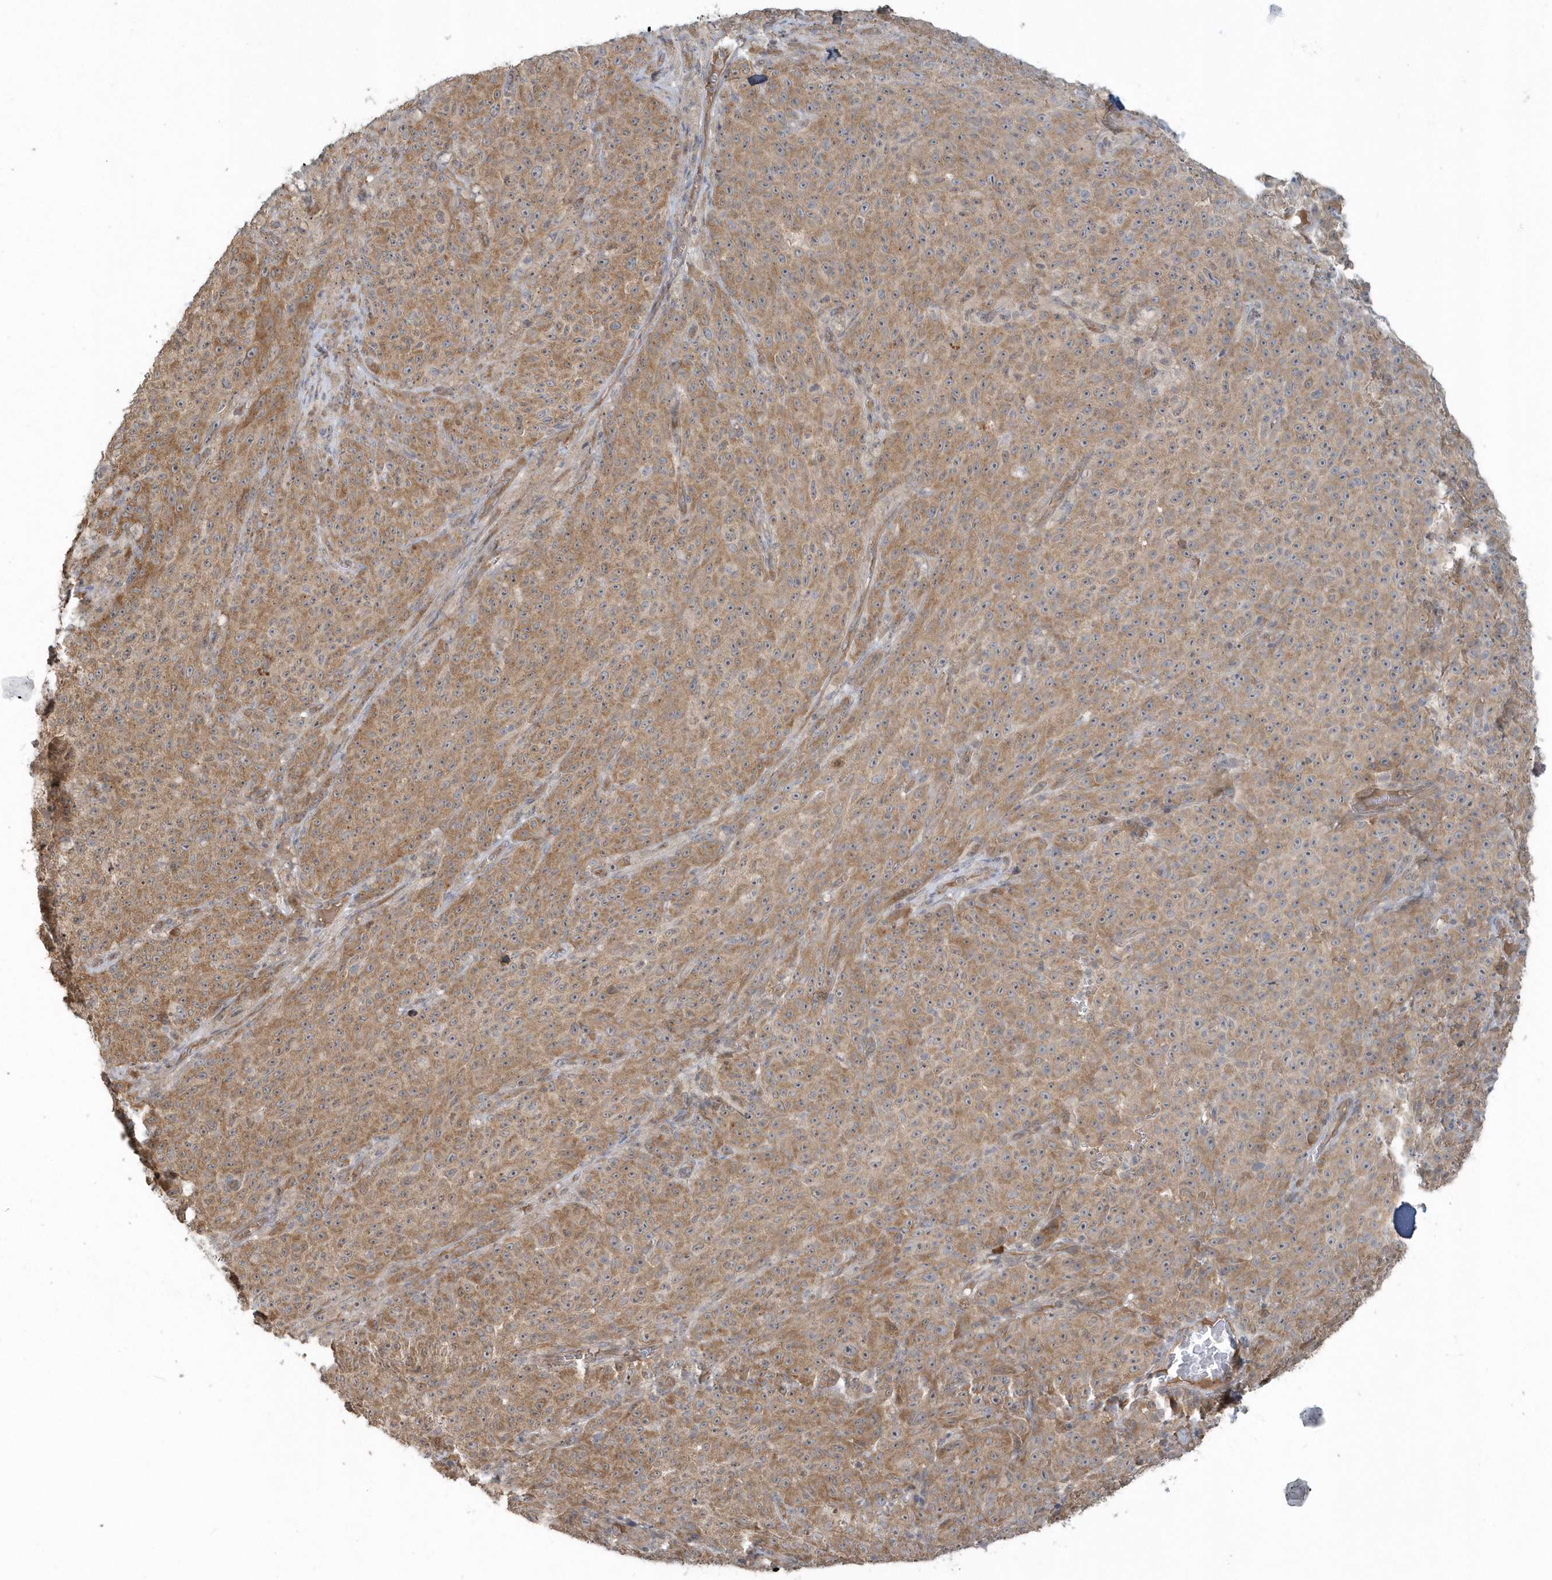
{"staining": {"intensity": "moderate", "quantity": ">75%", "location": "cytoplasmic/membranous"}, "tissue": "melanoma", "cell_type": "Tumor cells", "image_type": "cancer", "snomed": [{"axis": "morphology", "description": "Malignant melanoma, NOS"}, {"axis": "topography", "description": "Skin"}], "caption": "Tumor cells display medium levels of moderate cytoplasmic/membranous positivity in about >75% of cells in human melanoma.", "gene": "STIM2", "patient": {"sex": "female", "age": 82}}